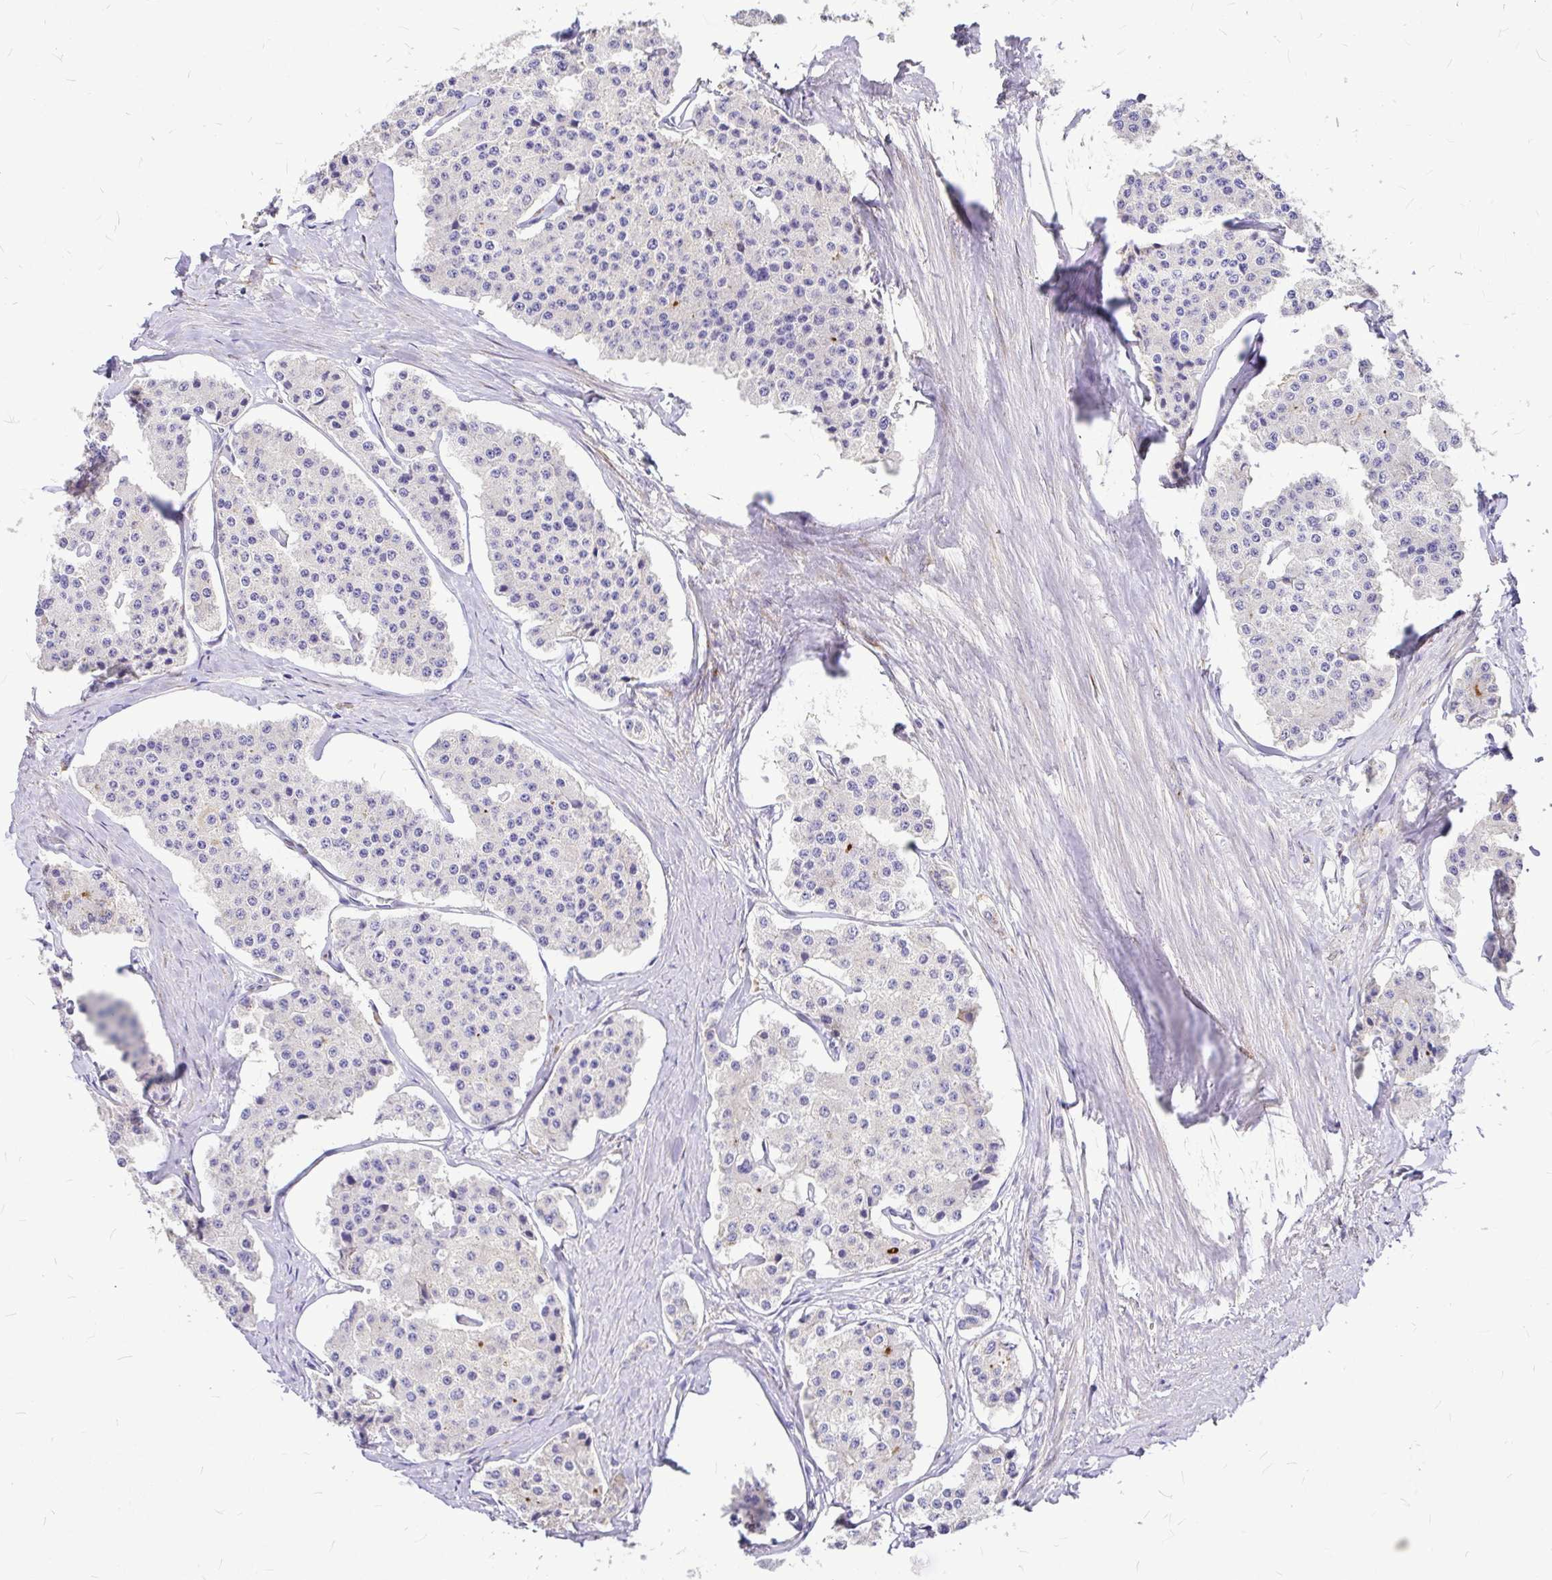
{"staining": {"intensity": "negative", "quantity": "none", "location": "none"}, "tissue": "carcinoid", "cell_type": "Tumor cells", "image_type": "cancer", "snomed": [{"axis": "morphology", "description": "Carcinoid, malignant, NOS"}, {"axis": "topography", "description": "Small intestine"}], "caption": "Tumor cells are negative for brown protein staining in malignant carcinoid.", "gene": "GABBR2", "patient": {"sex": "female", "age": 65}}